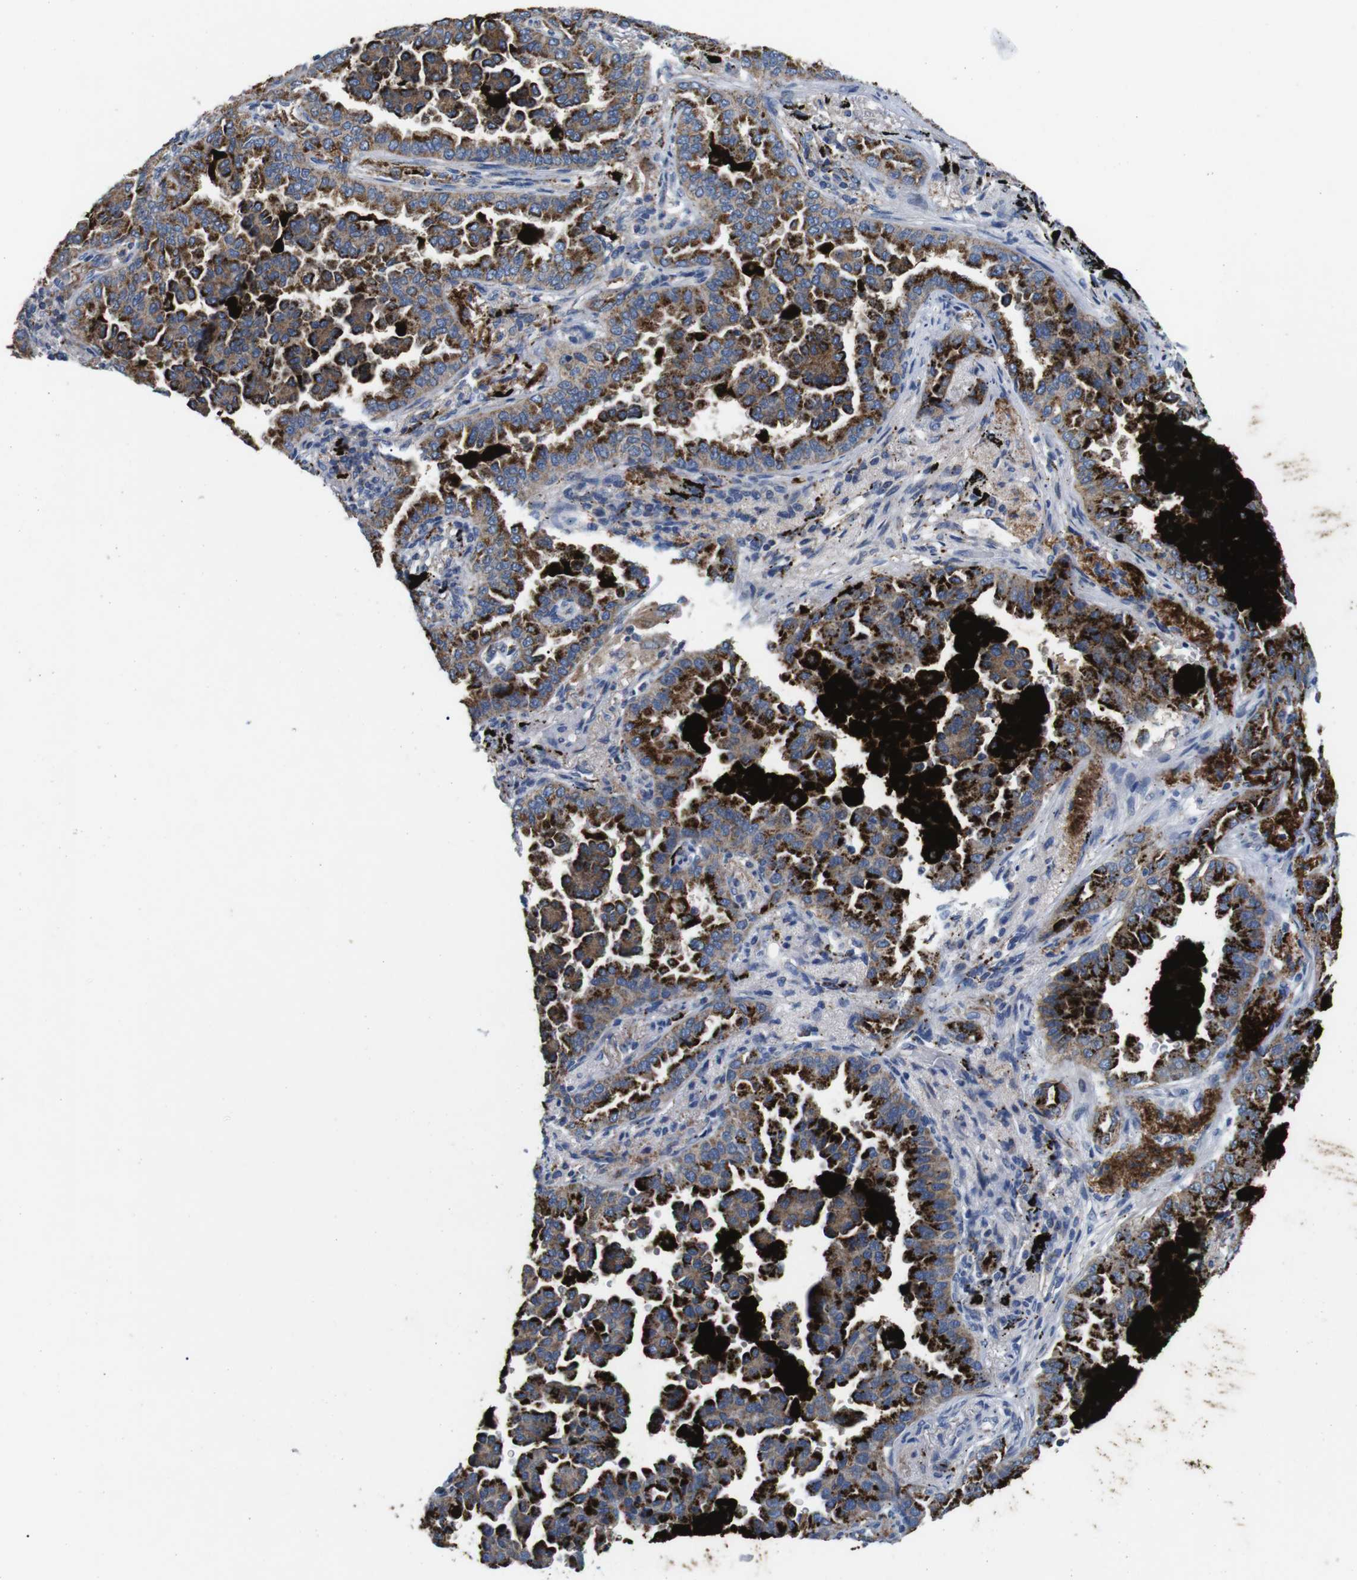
{"staining": {"intensity": "strong", "quantity": ">75%", "location": "cytoplasmic/membranous"}, "tissue": "lung cancer", "cell_type": "Tumor cells", "image_type": "cancer", "snomed": [{"axis": "morphology", "description": "Normal tissue, NOS"}, {"axis": "morphology", "description": "Adenocarcinoma, NOS"}, {"axis": "topography", "description": "Lung"}], "caption": "Strong cytoplasmic/membranous protein expression is seen in approximately >75% of tumor cells in lung cancer (adenocarcinoma). The staining was performed using DAB (3,3'-diaminobenzidine), with brown indicating positive protein expression. Nuclei are stained blue with hematoxylin.", "gene": "F2RL1", "patient": {"sex": "male", "age": 59}}